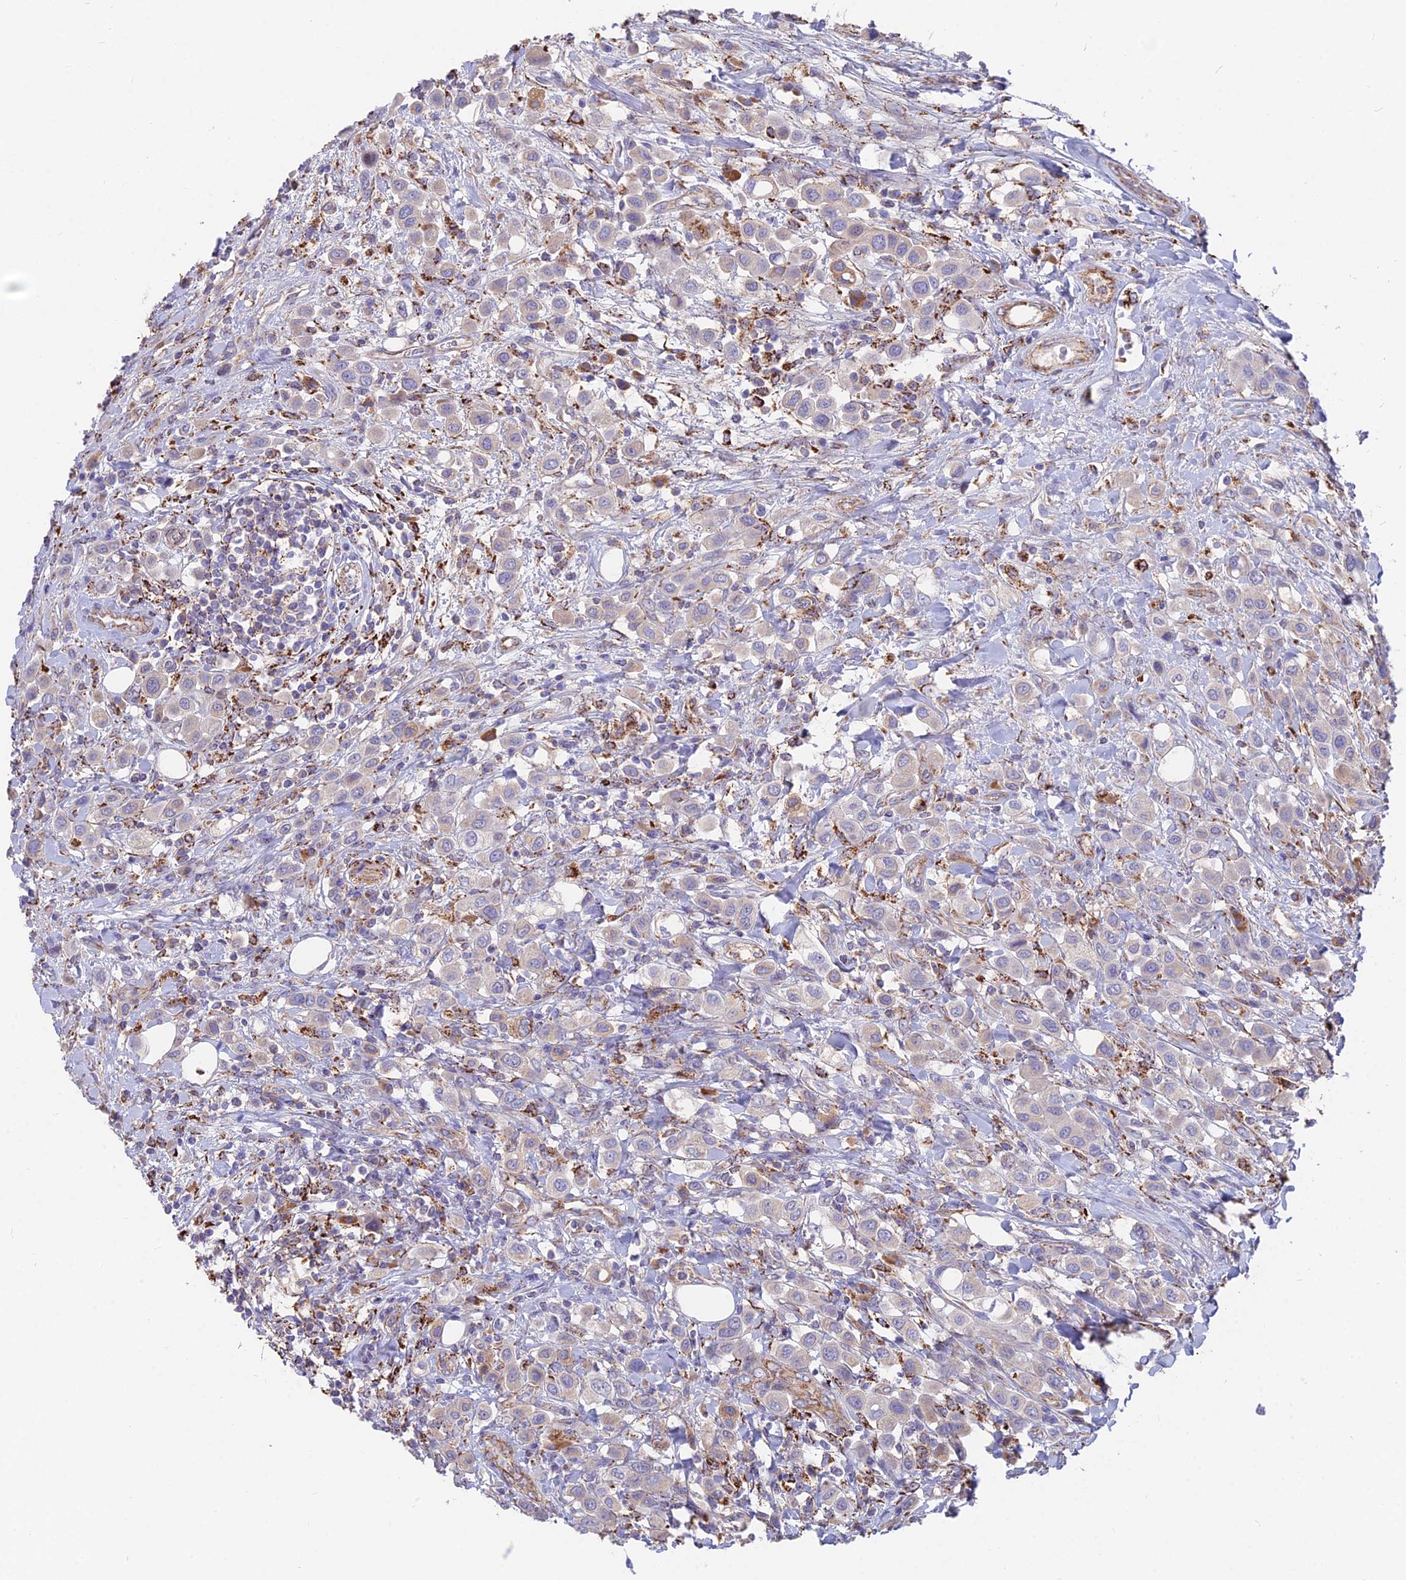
{"staining": {"intensity": "weak", "quantity": "25%-75%", "location": "cytoplasmic/membranous"}, "tissue": "urothelial cancer", "cell_type": "Tumor cells", "image_type": "cancer", "snomed": [{"axis": "morphology", "description": "Urothelial carcinoma, High grade"}, {"axis": "topography", "description": "Urinary bladder"}], "caption": "Urothelial cancer was stained to show a protein in brown. There is low levels of weak cytoplasmic/membranous staining in about 25%-75% of tumor cells. (Stains: DAB in brown, nuclei in blue, Microscopy: brightfield microscopy at high magnification).", "gene": "TIGD6", "patient": {"sex": "male", "age": 50}}